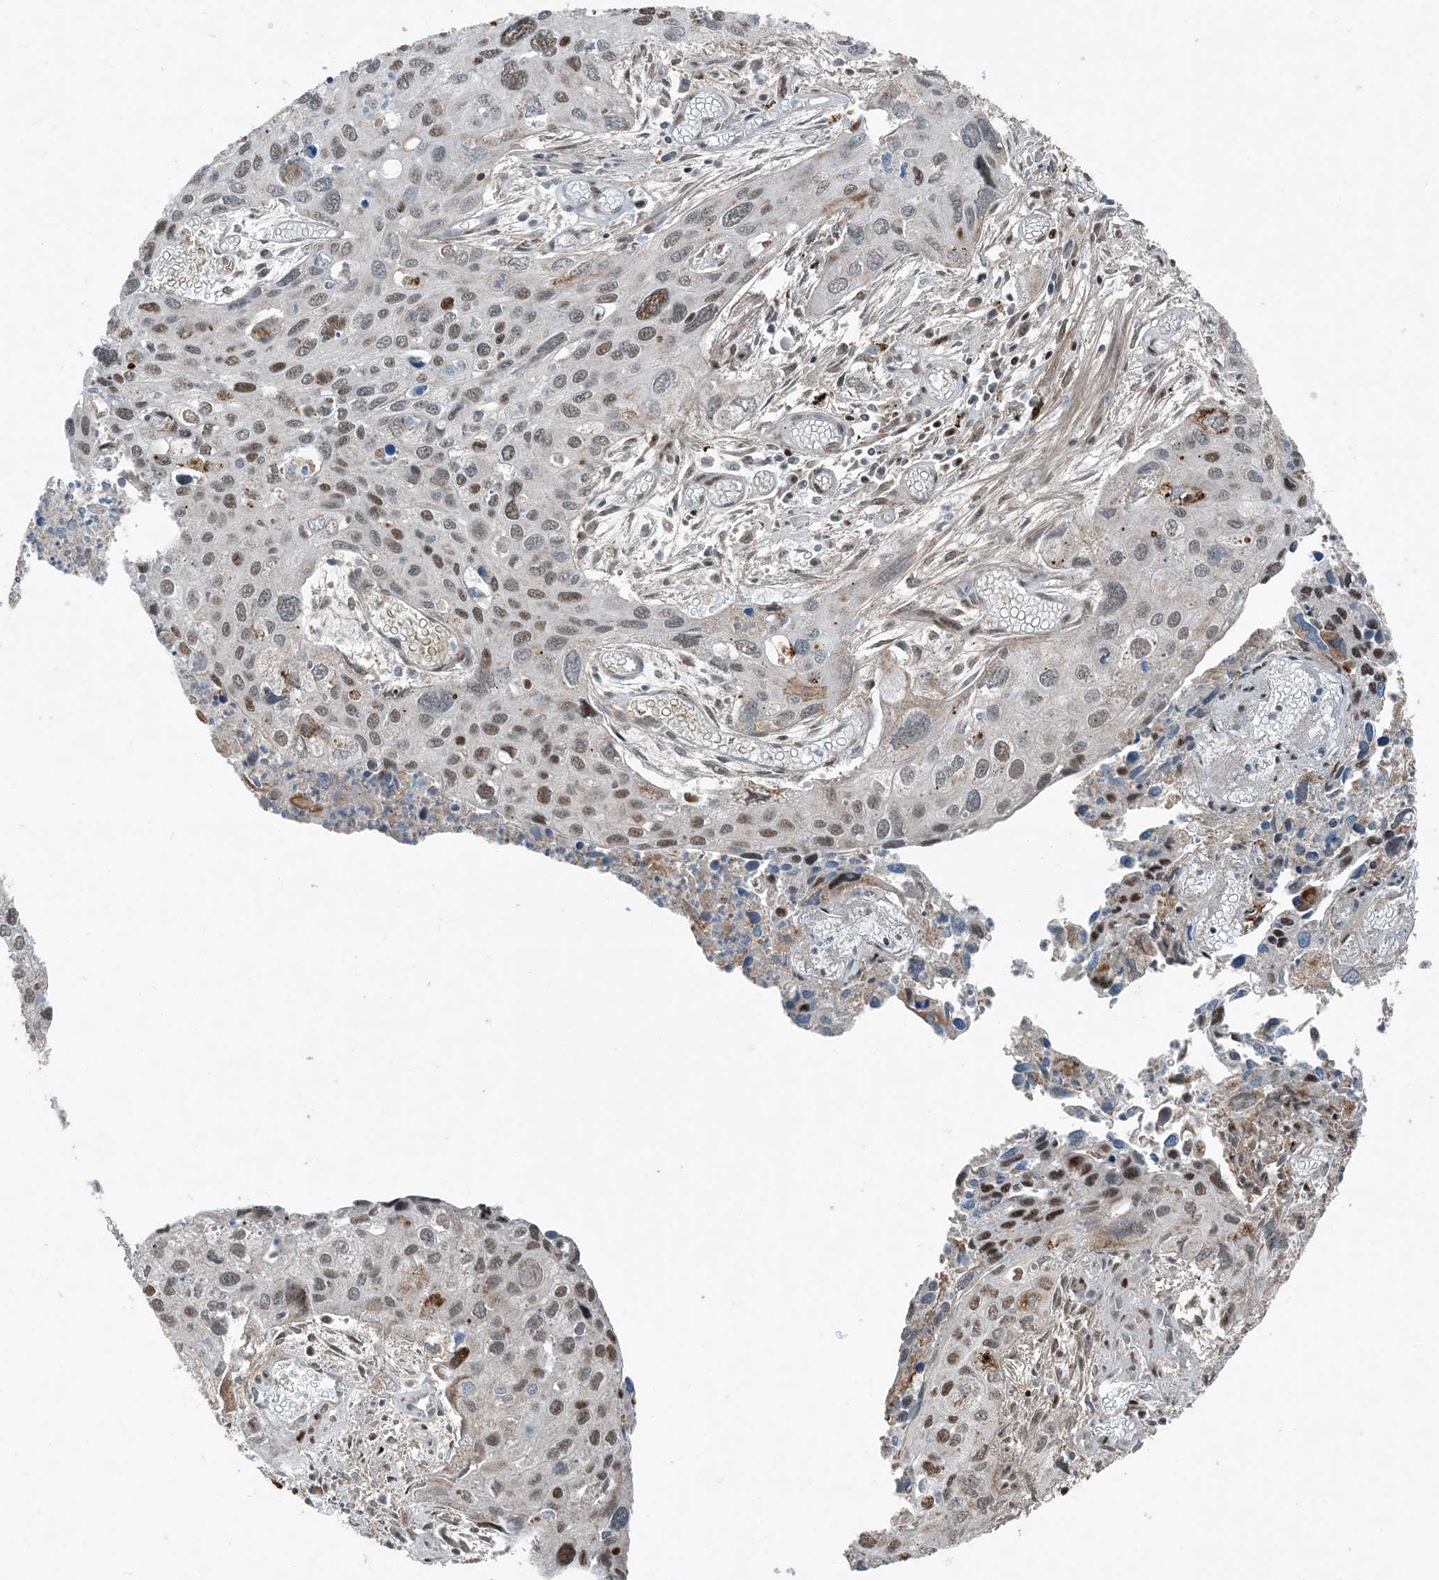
{"staining": {"intensity": "strong", "quantity": ">75%", "location": "nuclear"}, "tissue": "cervical cancer", "cell_type": "Tumor cells", "image_type": "cancer", "snomed": [{"axis": "morphology", "description": "Squamous cell carcinoma, NOS"}, {"axis": "topography", "description": "Cervix"}], "caption": "Cervical cancer stained with IHC shows strong nuclear staining in about >75% of tumor cells.", "gene": "TADA2B", "patient": {"sex": "female", "age": 55}}